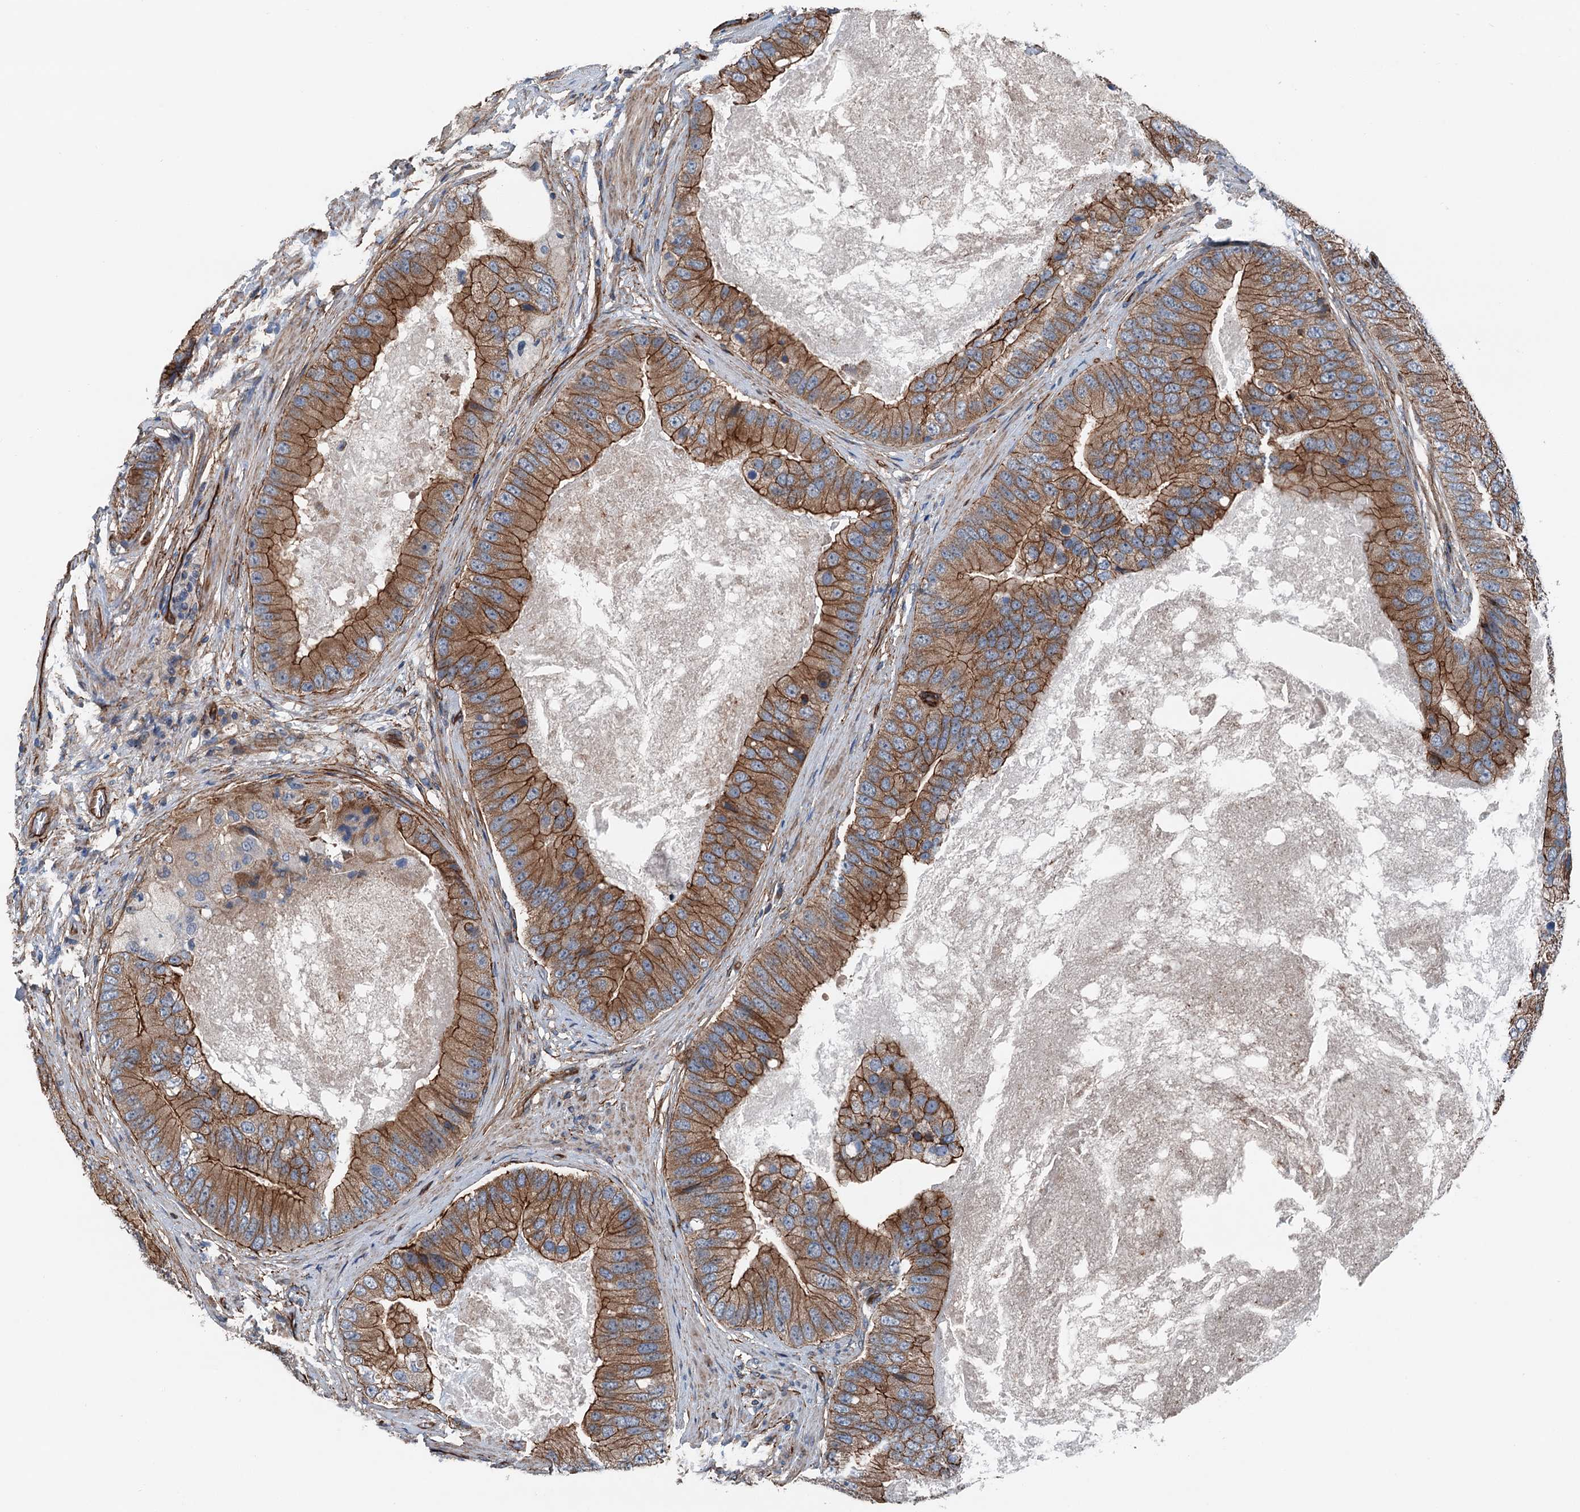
{"staining": {"intensity": "strong", "quantity": ">75%", "location": "cytoplasmic/membranous"}, "tissue": "prostate cancer", "cell_type": "Tumor cells", "image_type": "cancer", "snomed": [{"axis": "morphology", "description": "Adenocarcinoma, High grade"}, {"axis": "topography", "description": "Prostate"}], "caption": "Tumor cells show high levels of strong cytoplasmic/membranous staining in about >75% of cells in human prostate cancer (adenocarcinoma (high-grade)).", "gene": "NMRAL1", "patient": {"sex": "male", "age": 70}}